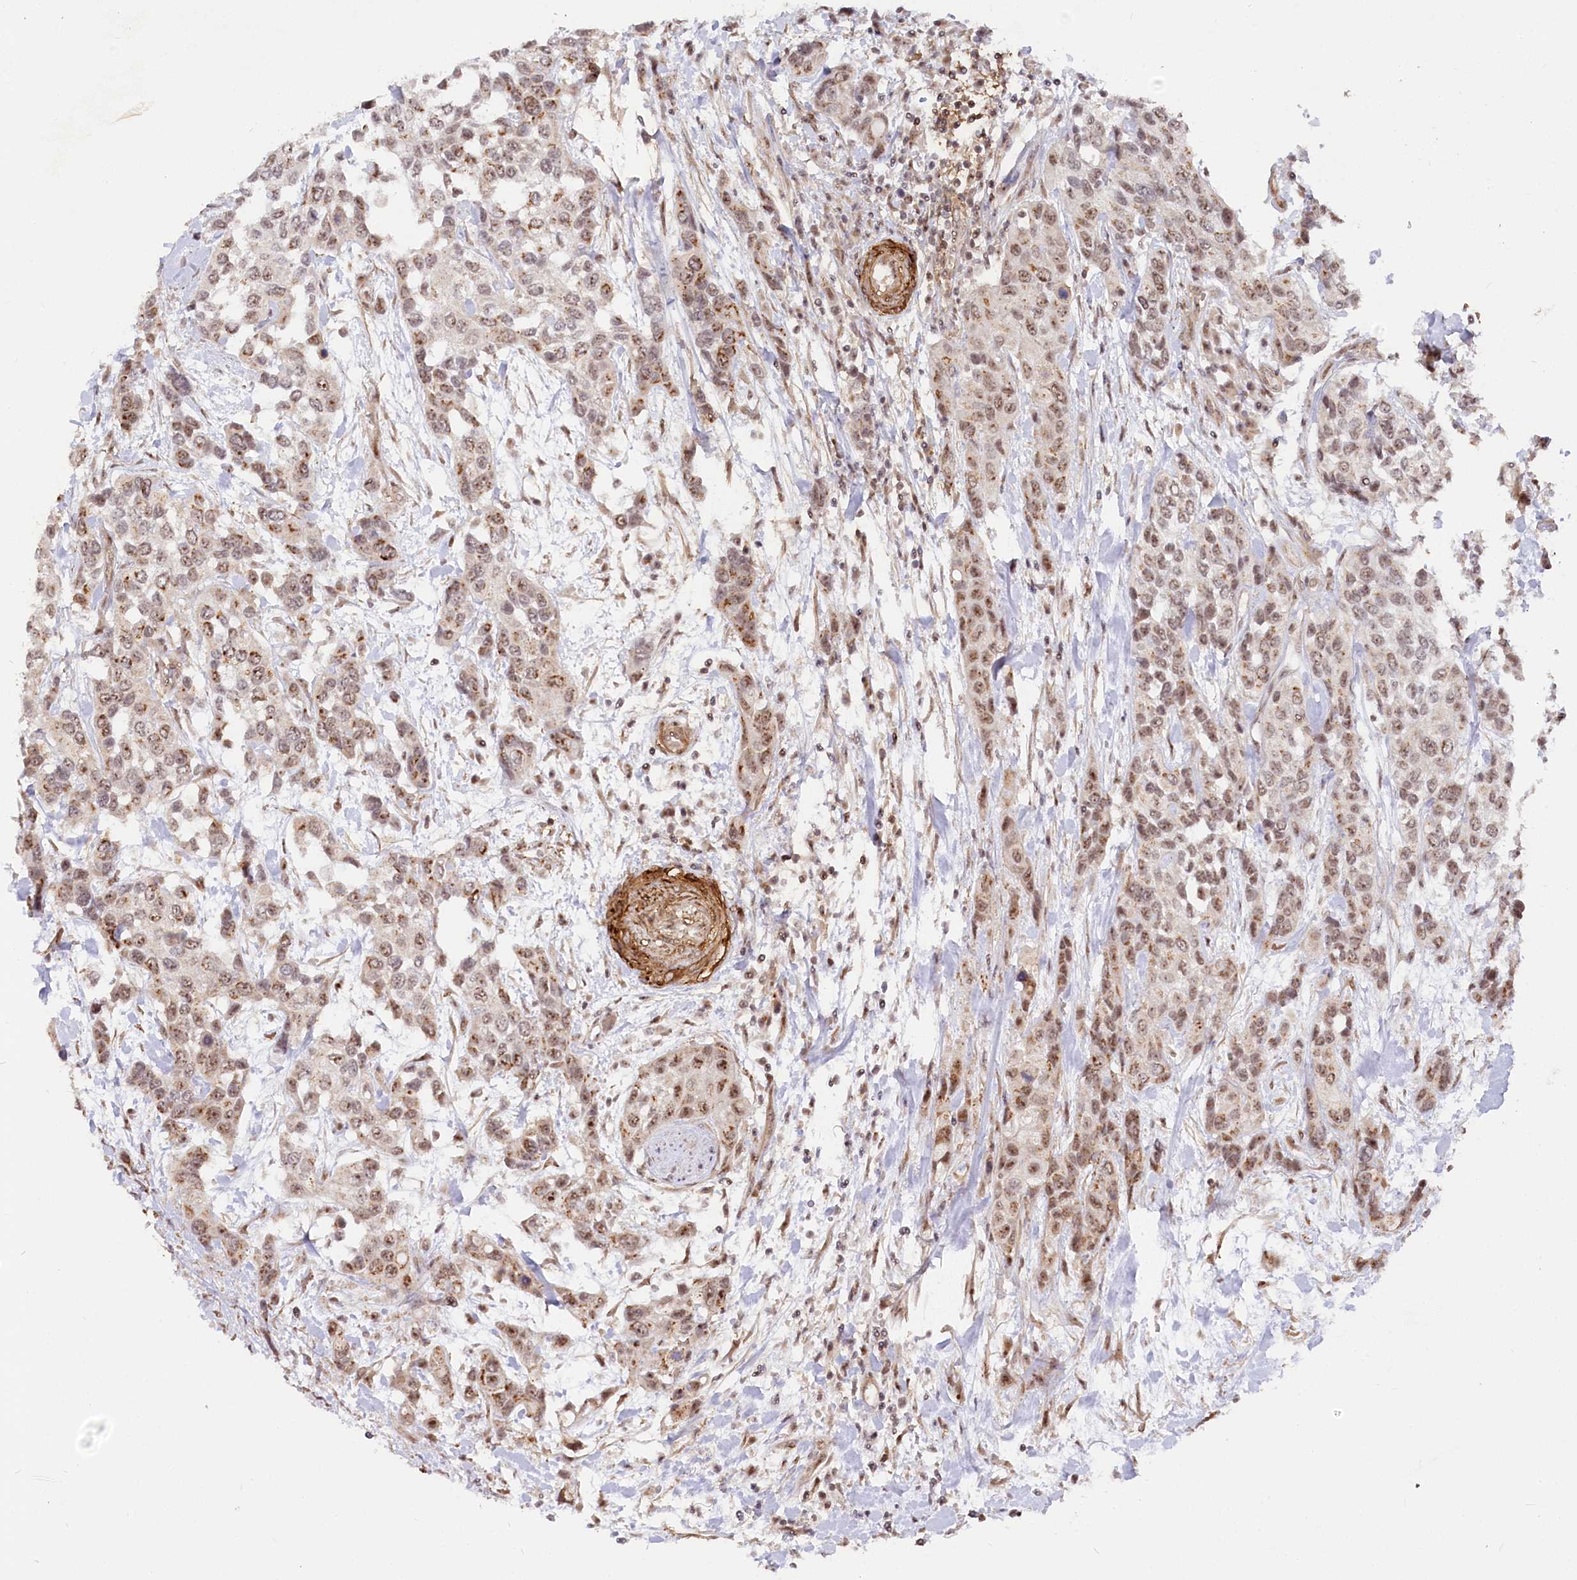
{"staining": {"intensity": "moderate", "quantity": ">75%", "location": "cytoplasmic/membranous,nuclear"}, "tissue": "urothelial cancer", "cell_type": "Tumor cells", "image_type": "cancer", "snomed": [{"axis": "morphology", "description": "Normal tissue, NOS"}, {"axis": "morphology", "description": "Urothelial carcinoma, High grade"}, {"axis": "topography", "description": "Vascular tissue"}, {"axis": "topography", "description": "Urinary bladder"}], "caption": "A micrograph showing moderate cytoplasmic/membranous and nuclear staining in about >75% of tumor cells in high-grade urothelial carcinoma, as visualized by brown immunohistochemical staining.", "gene": "GNL3L", "patient": {"sex": "female", "age": 56}}